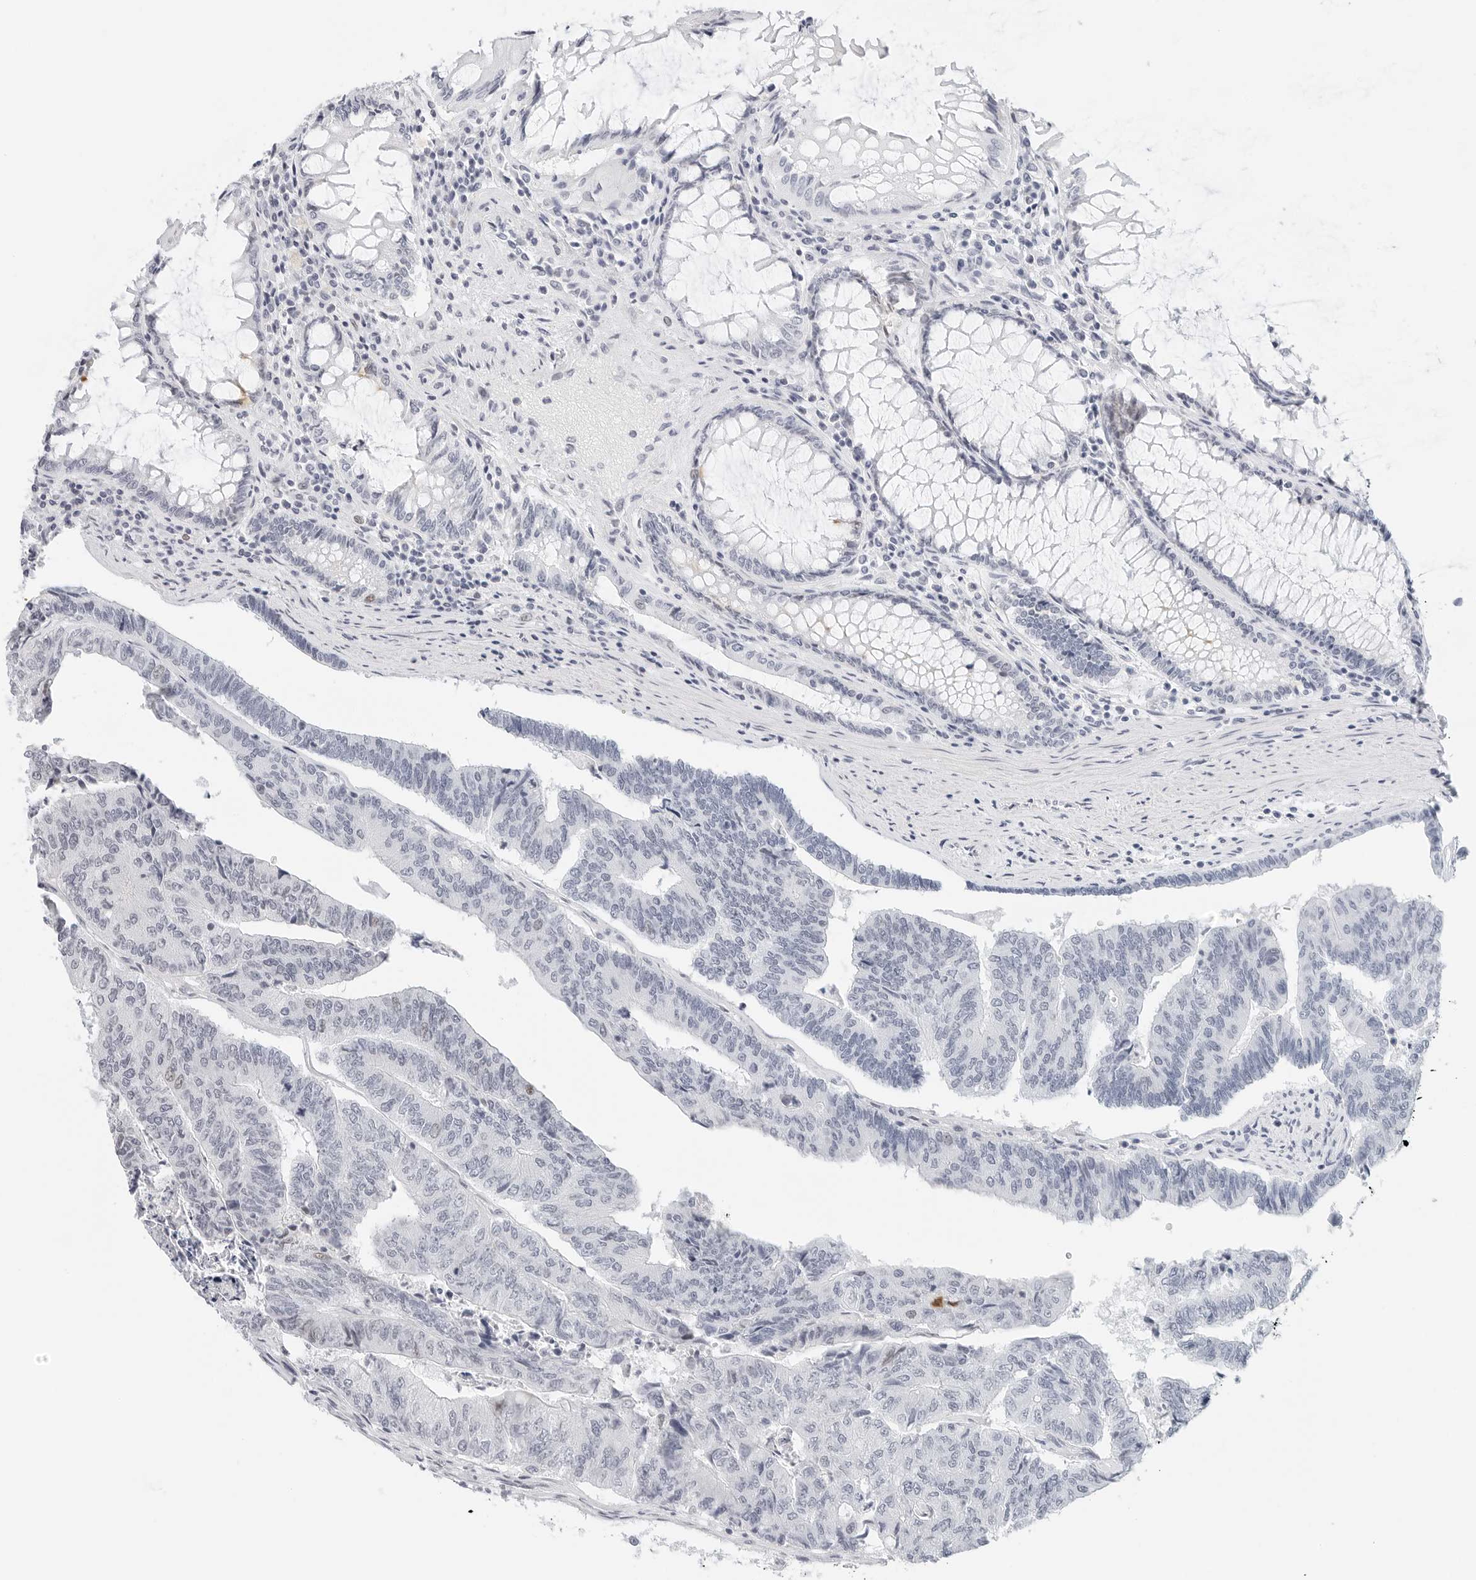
{"staining": {"intensity": "negative", "quantity": "none", "location": "none"}, "tissue": "colorectal cancer", "cell_type": "Tumor cells", "image_type": "cancer", "snomed": [{"axis": "morphology", "description": "Adenocarcinoma, NOS"}, {"axis": "topography", "description": "Colon"}], "caption": "Immunohistochemistry micrograph of neoplastic tissue: colorectal cancer (adenocarcinoma) stained with DAB demonstrates no significant protein staining in tumor cells.", "gene": "NTMT2", "patient": {"sex": "female", "age": 67}}